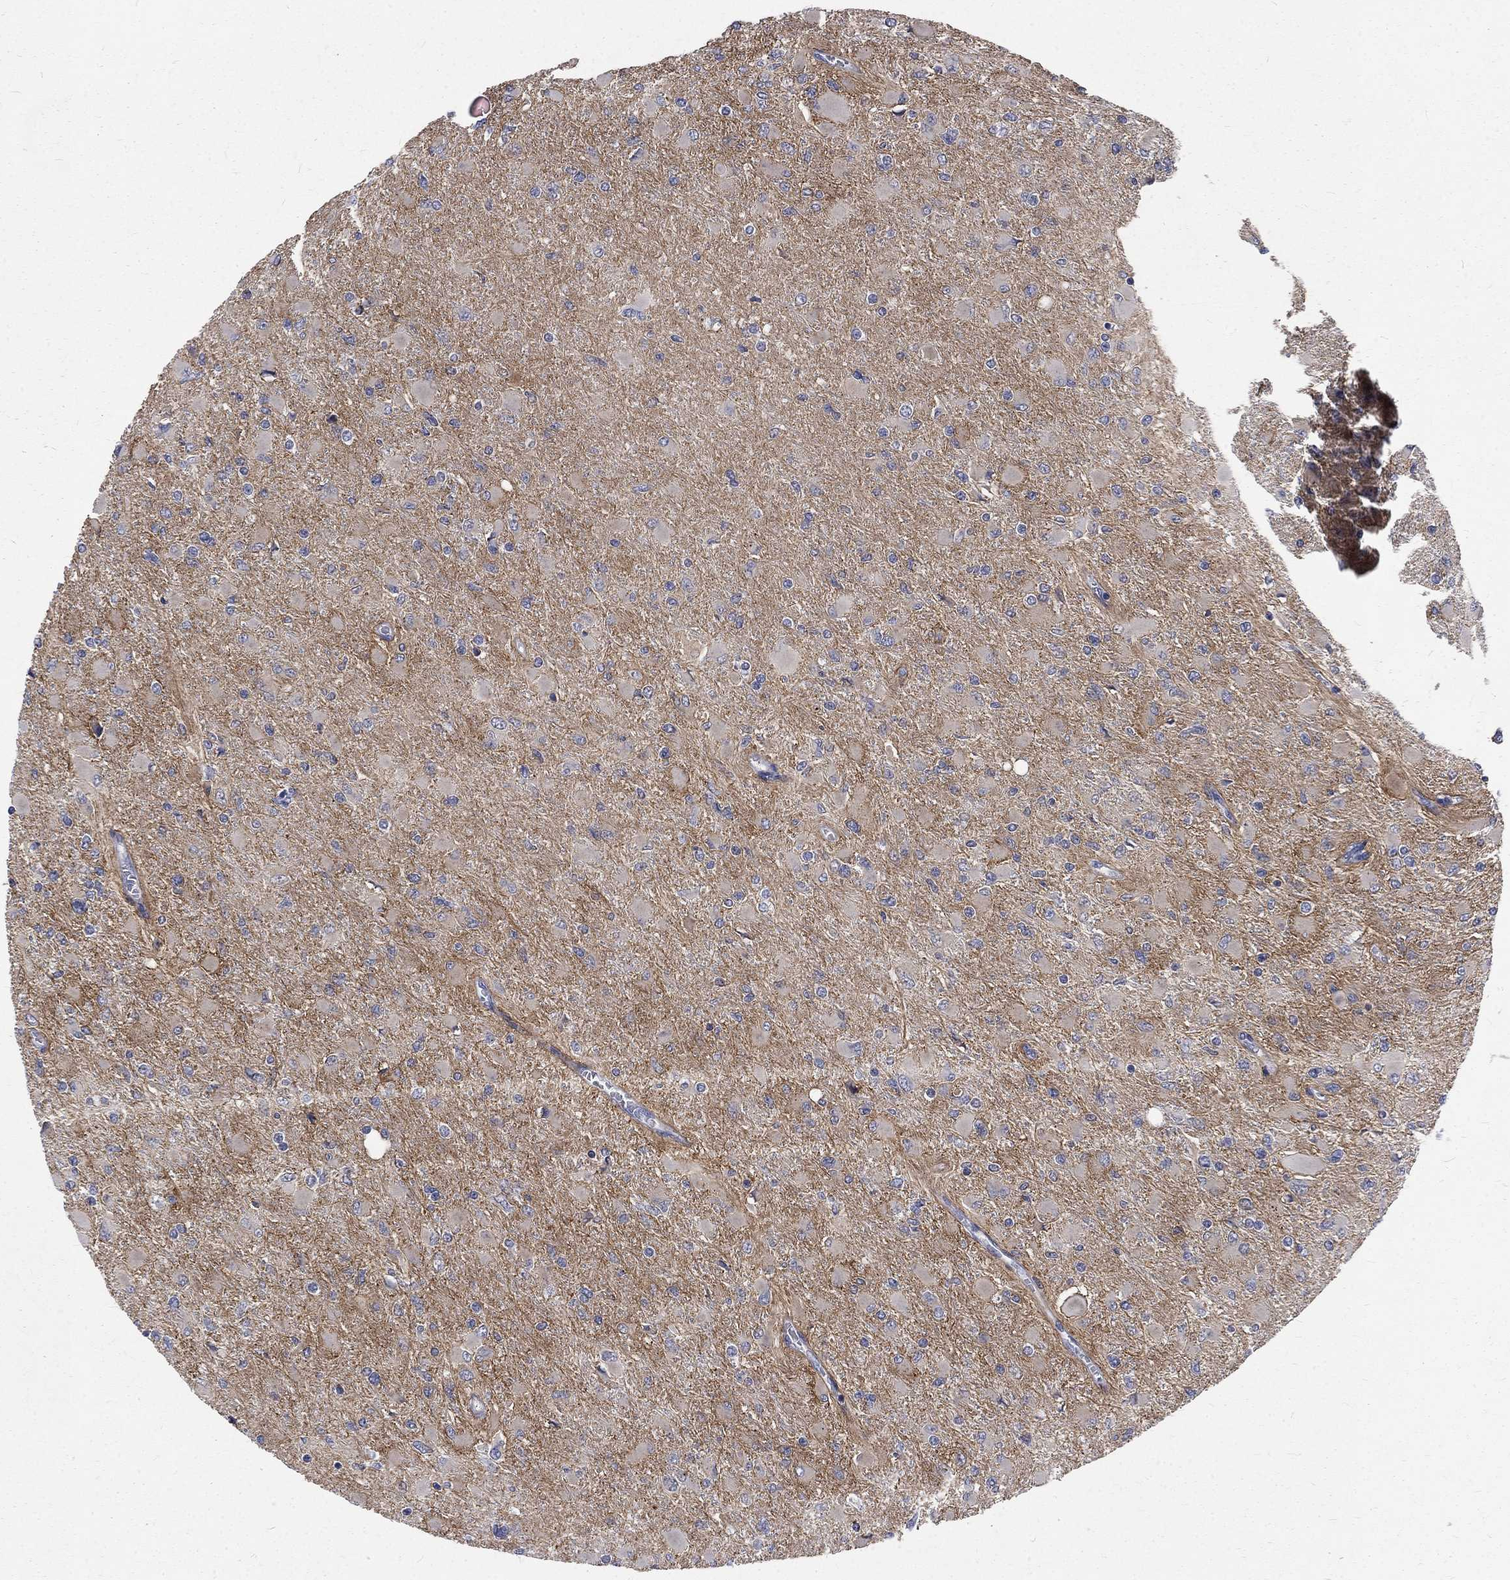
{"staining": {"intensity": "negative", "quantity": "none", "location": "none"}, "tissue": "glioma", "cell_type": "Tumor cells", "image_type": "cancer", "snomed": [{"axis": "morphology", "description": "Glioma, malignant, High grade"}, {"axis": "topography", "description": "Cerebral cortex"}], "caption": "Tumor cells show no significant positivity in glioma.", "gene": "PHKA1", "patient": {"sex": "female", "age": 36}}